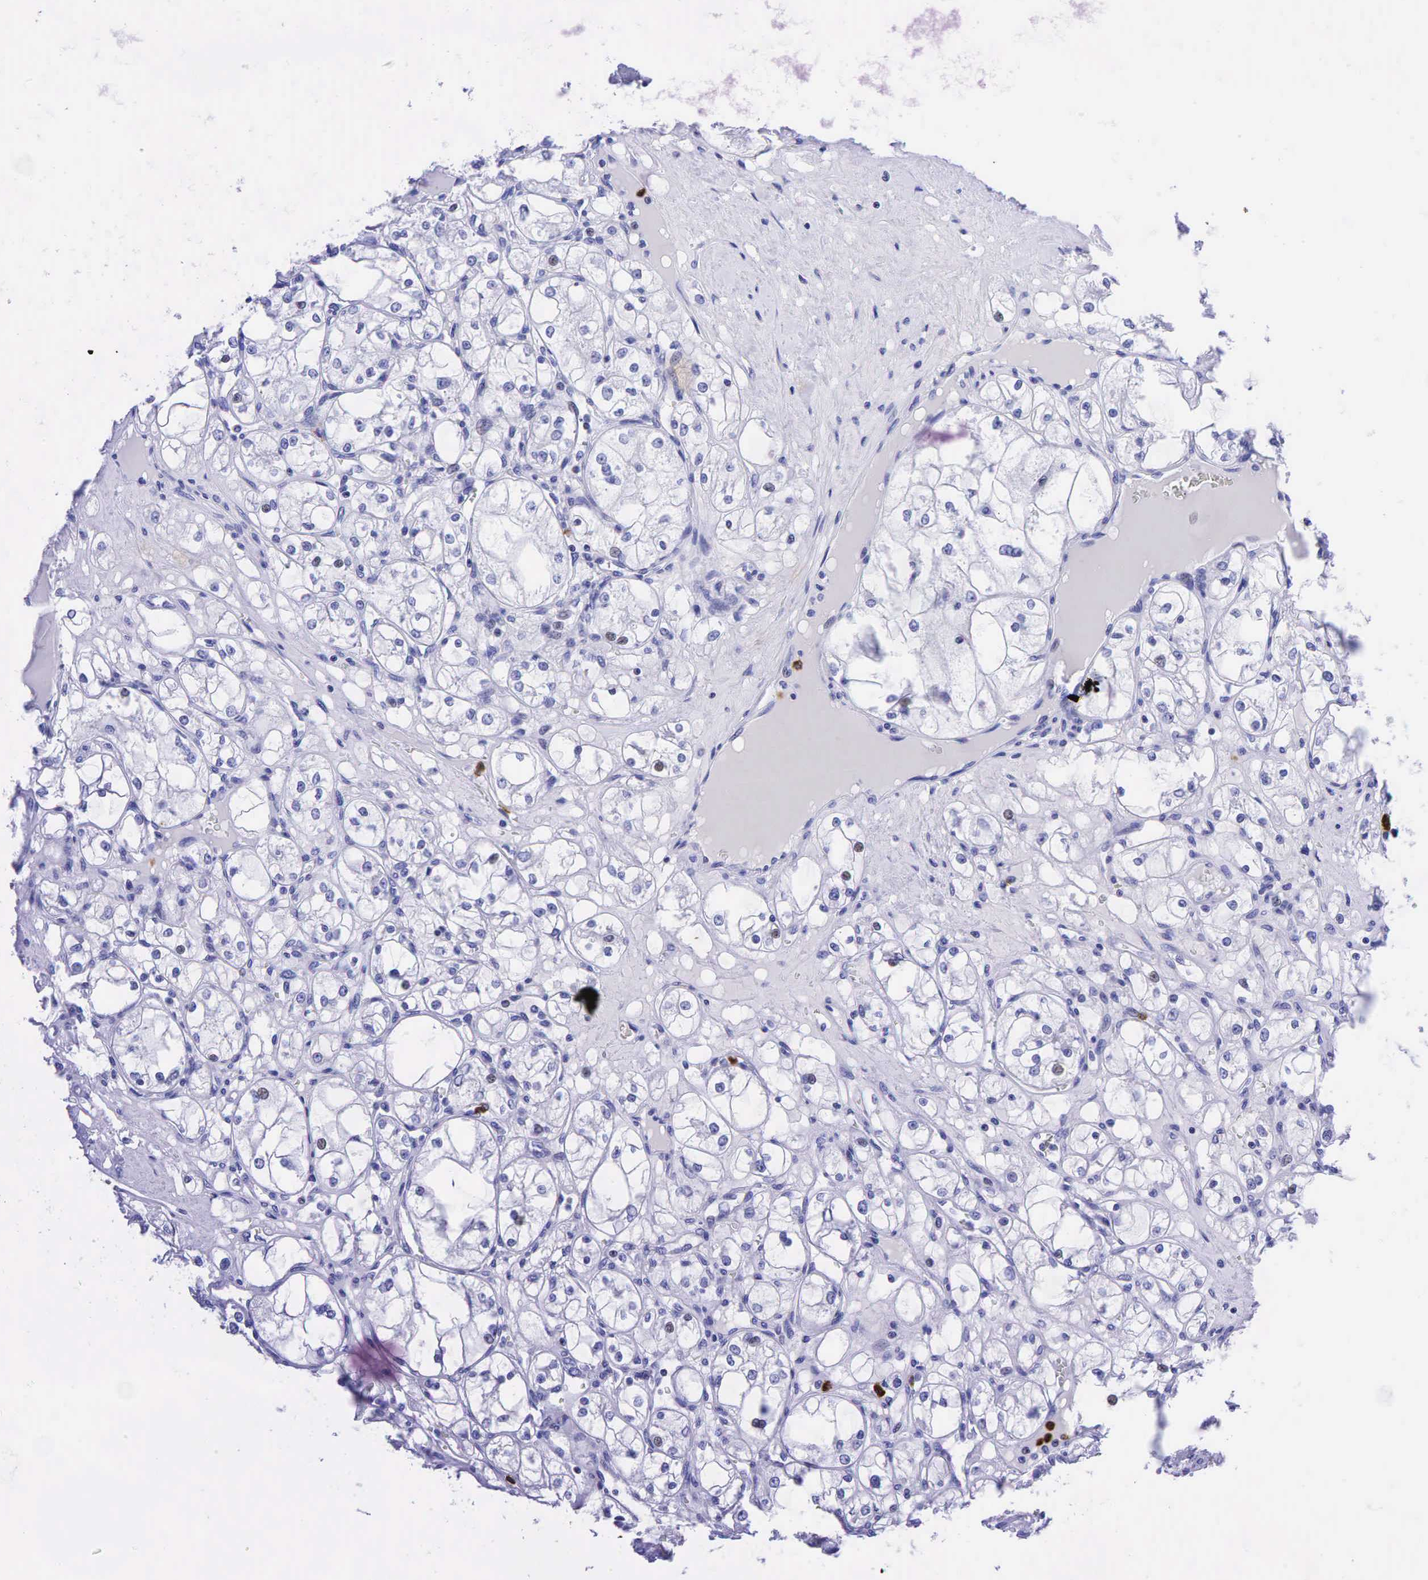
{"staining": {"intensity": "weak", "quantity": "<25%", "location": "nuclear"}, "tissue": "renal cancer", "cell_type": "Tumor cells", "image_type": "cancer", "snomed": [{"axis": "morphology", "description": "Adenocarcinoma, NOS"}, {"axis": "topography", "description": "Kidney"}], "caption": "Tumor cells are negative for protein expression in human renal cancer (adenocarcinoma).", "gene": "FUT4", "patient": {"sex": "male", "age": 61}}